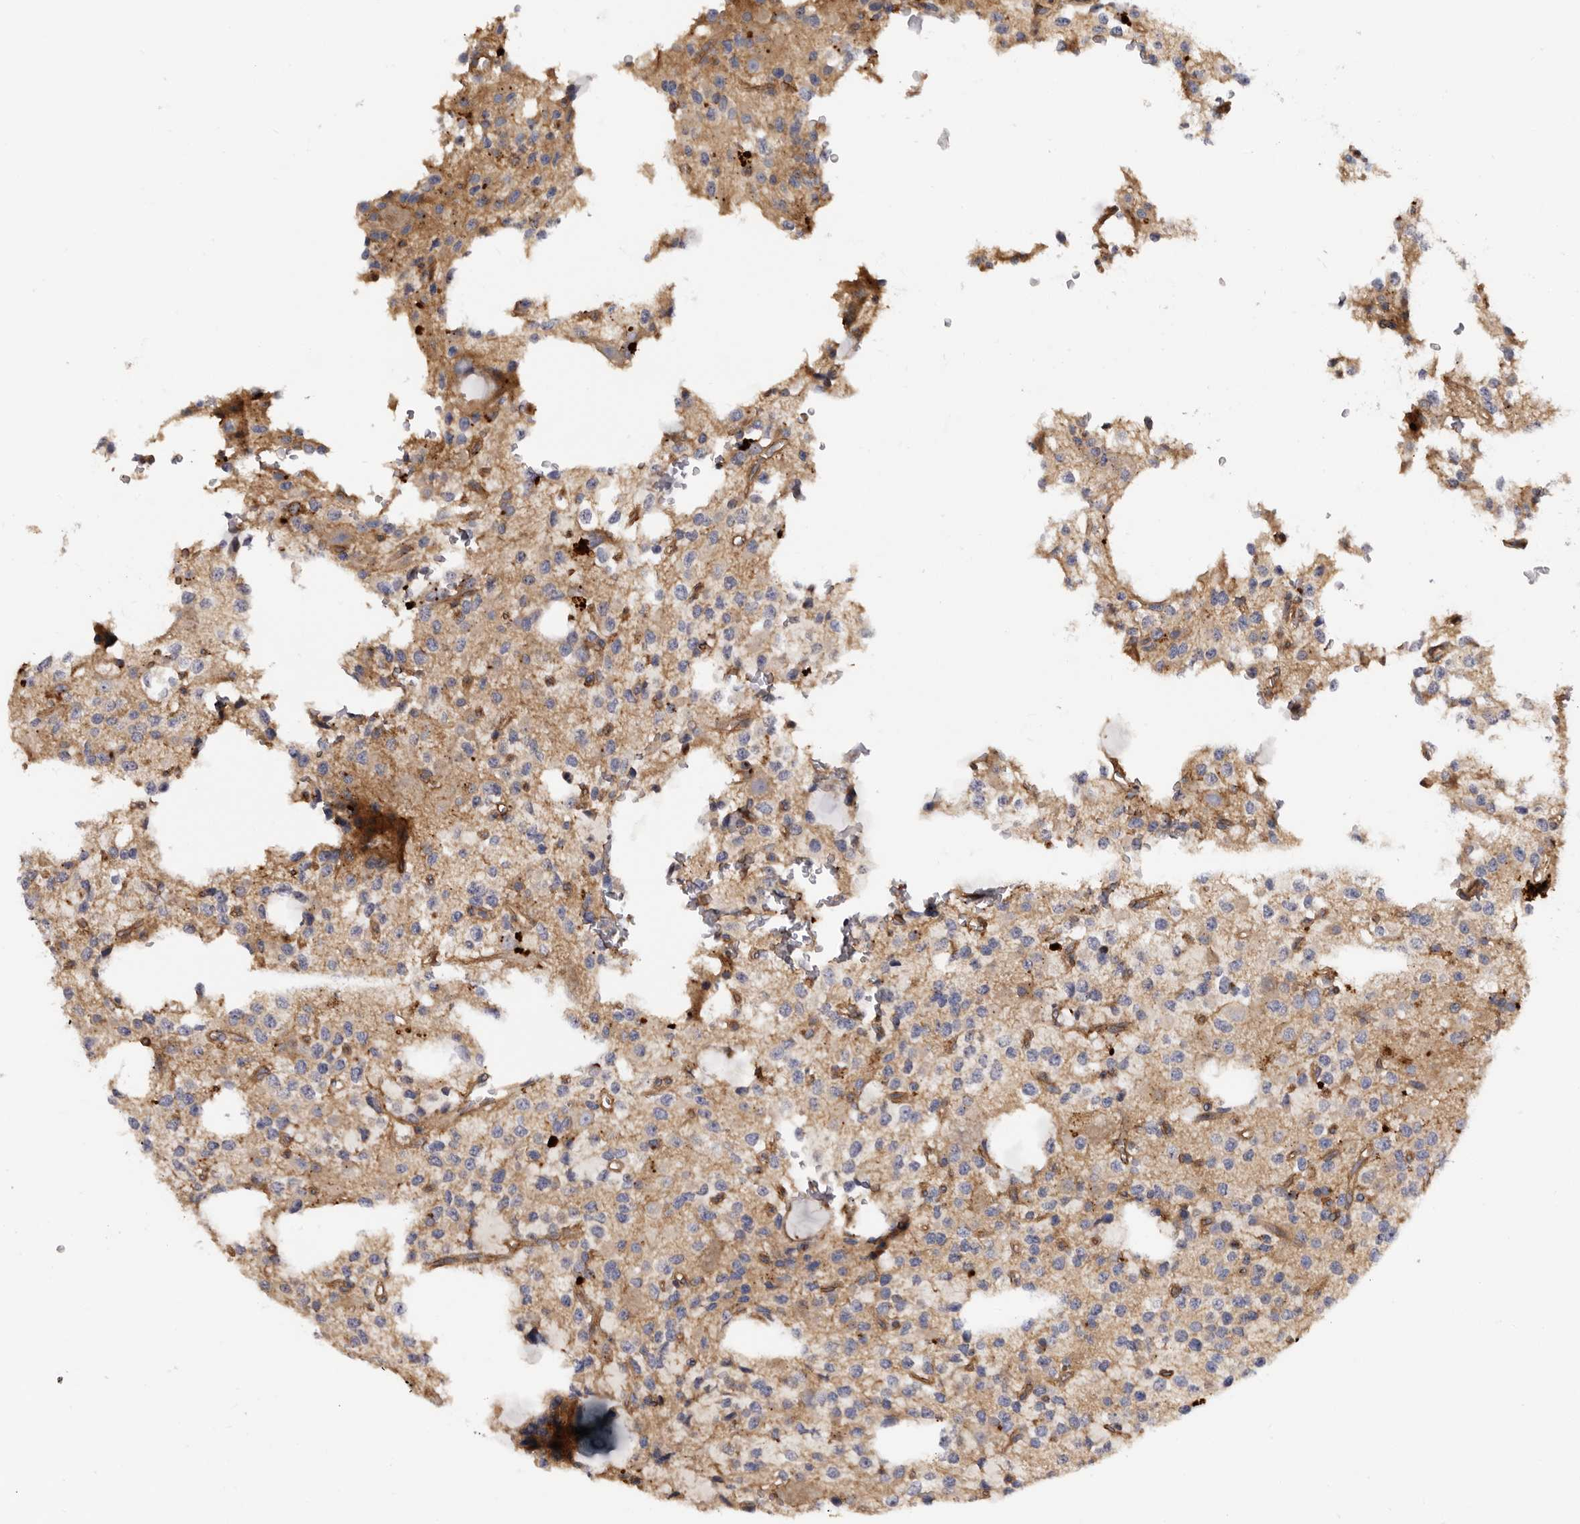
{"staining": {"intensity": "negative", "quantity": "none", "location": "none"}, "tissue": "glioma", "cell_type": "Tumor cells", "image_type": "cancer", "snomed": [{"axis": "morphology", "description": "Glioma, malignant, High grade"}, {"axis": "topography", "description": "Brain"}], "caption": "High power microscopy image of an IHC image of glioma, revealing no significant expression in tumor cells.", "gene": "INKA2", "patient": {"sex": "female", "age": 62}}